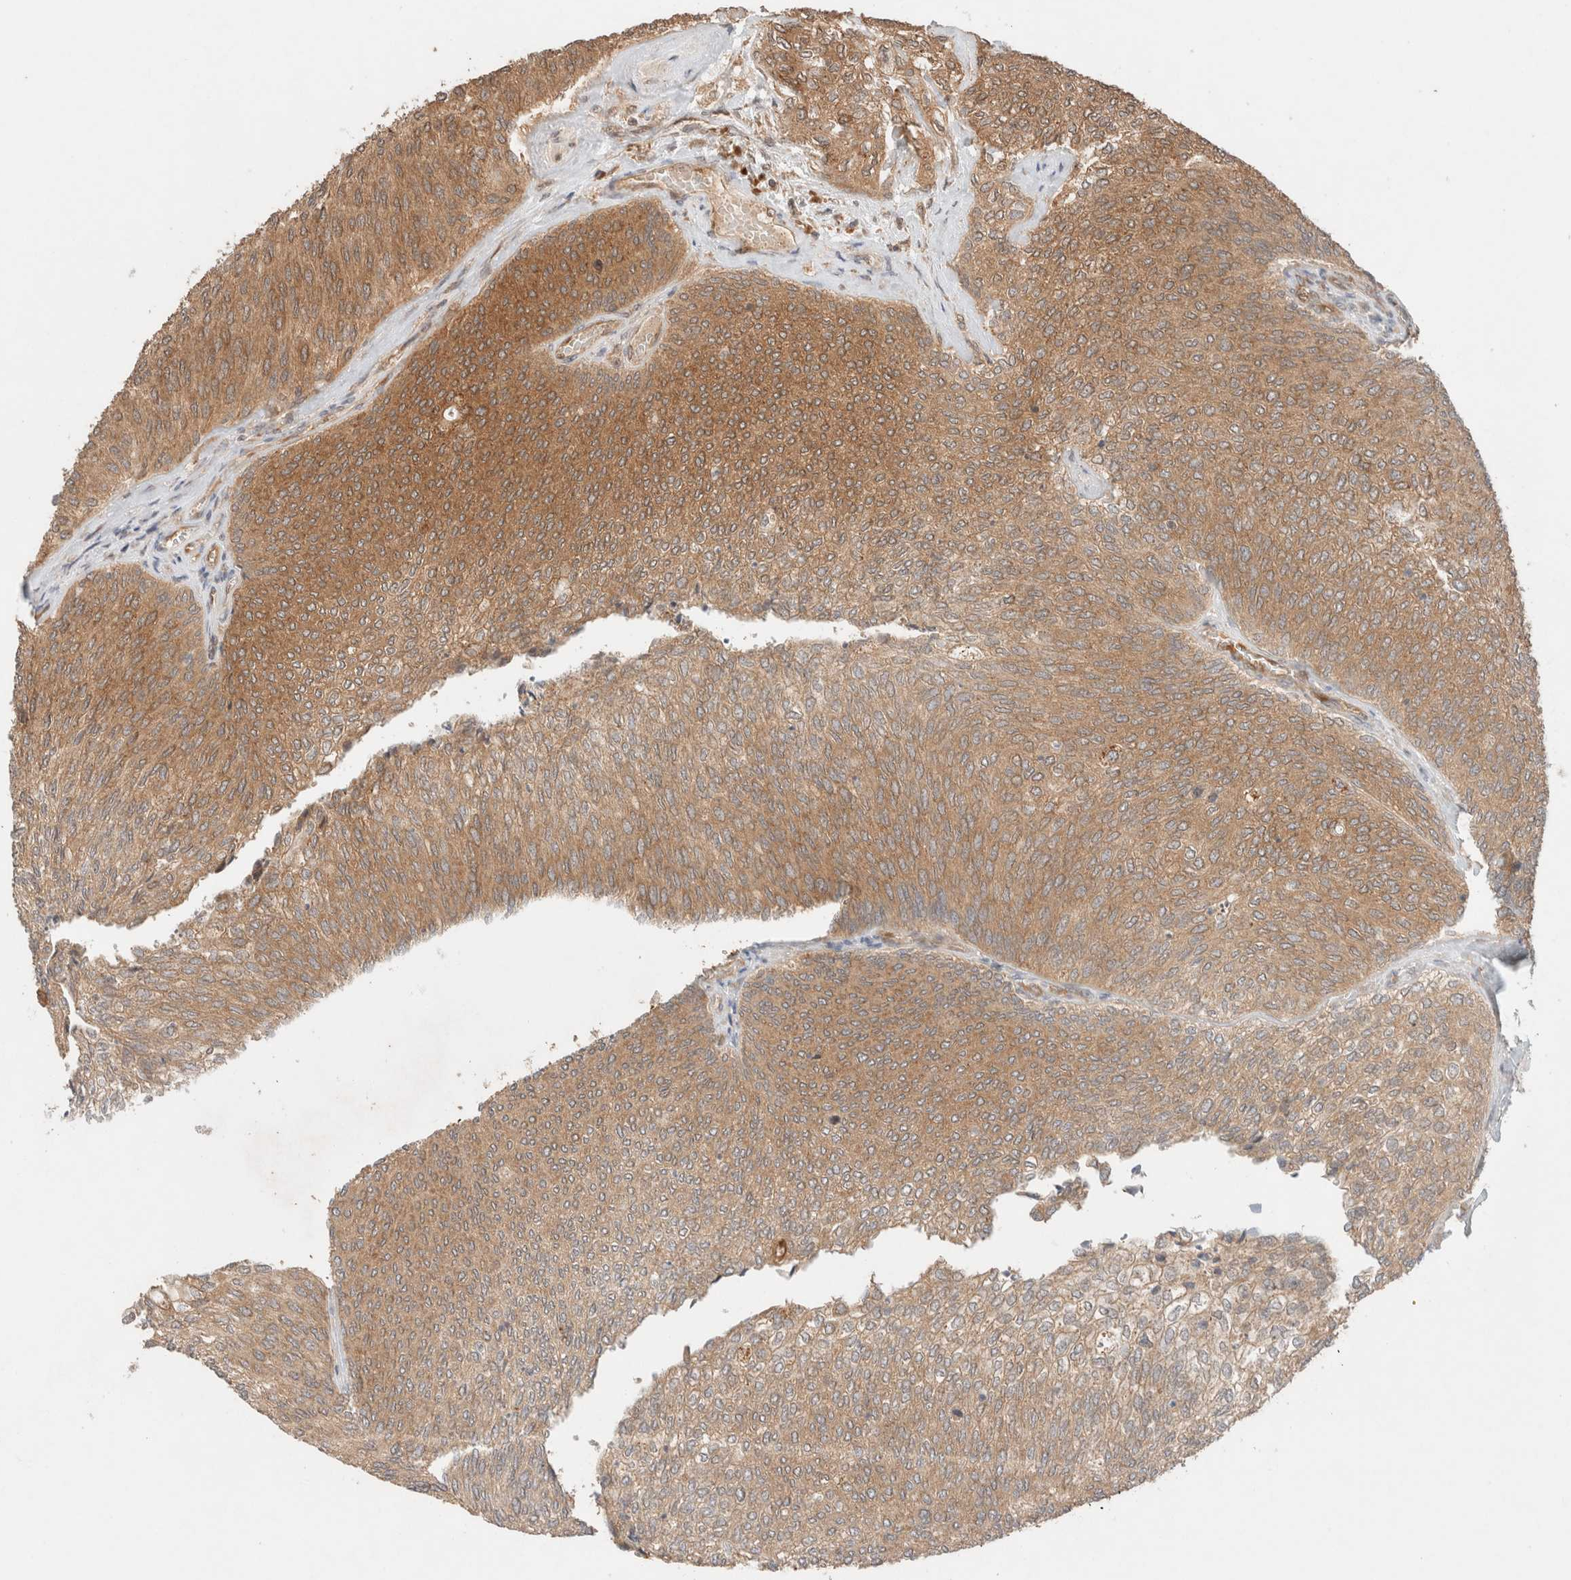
{"staining": {"intensity": "moderate", "quantity": ">75%", "location": "cytoplasmic/membranous"}, "tissue": "urothelial cancer", "cell_type": "Tumor cells", "image_type": "cancer", "snomed": [{"axis": "morphology", "description": "Urothelial carcinoma, Low grade"}, {"axis": "topography", "description": "Urinary bladder"}], "caption": "Immunohistochemistry (DAB (3,3'-diaminobenzidine)) staining of human low-grade urothelial carcinoma shows moderate cytoplasmic/membranous protein expression in about >75% of tumor cells.", "gene": "ARFGEF2", "patient": {"sex": "female", "age": 79}}